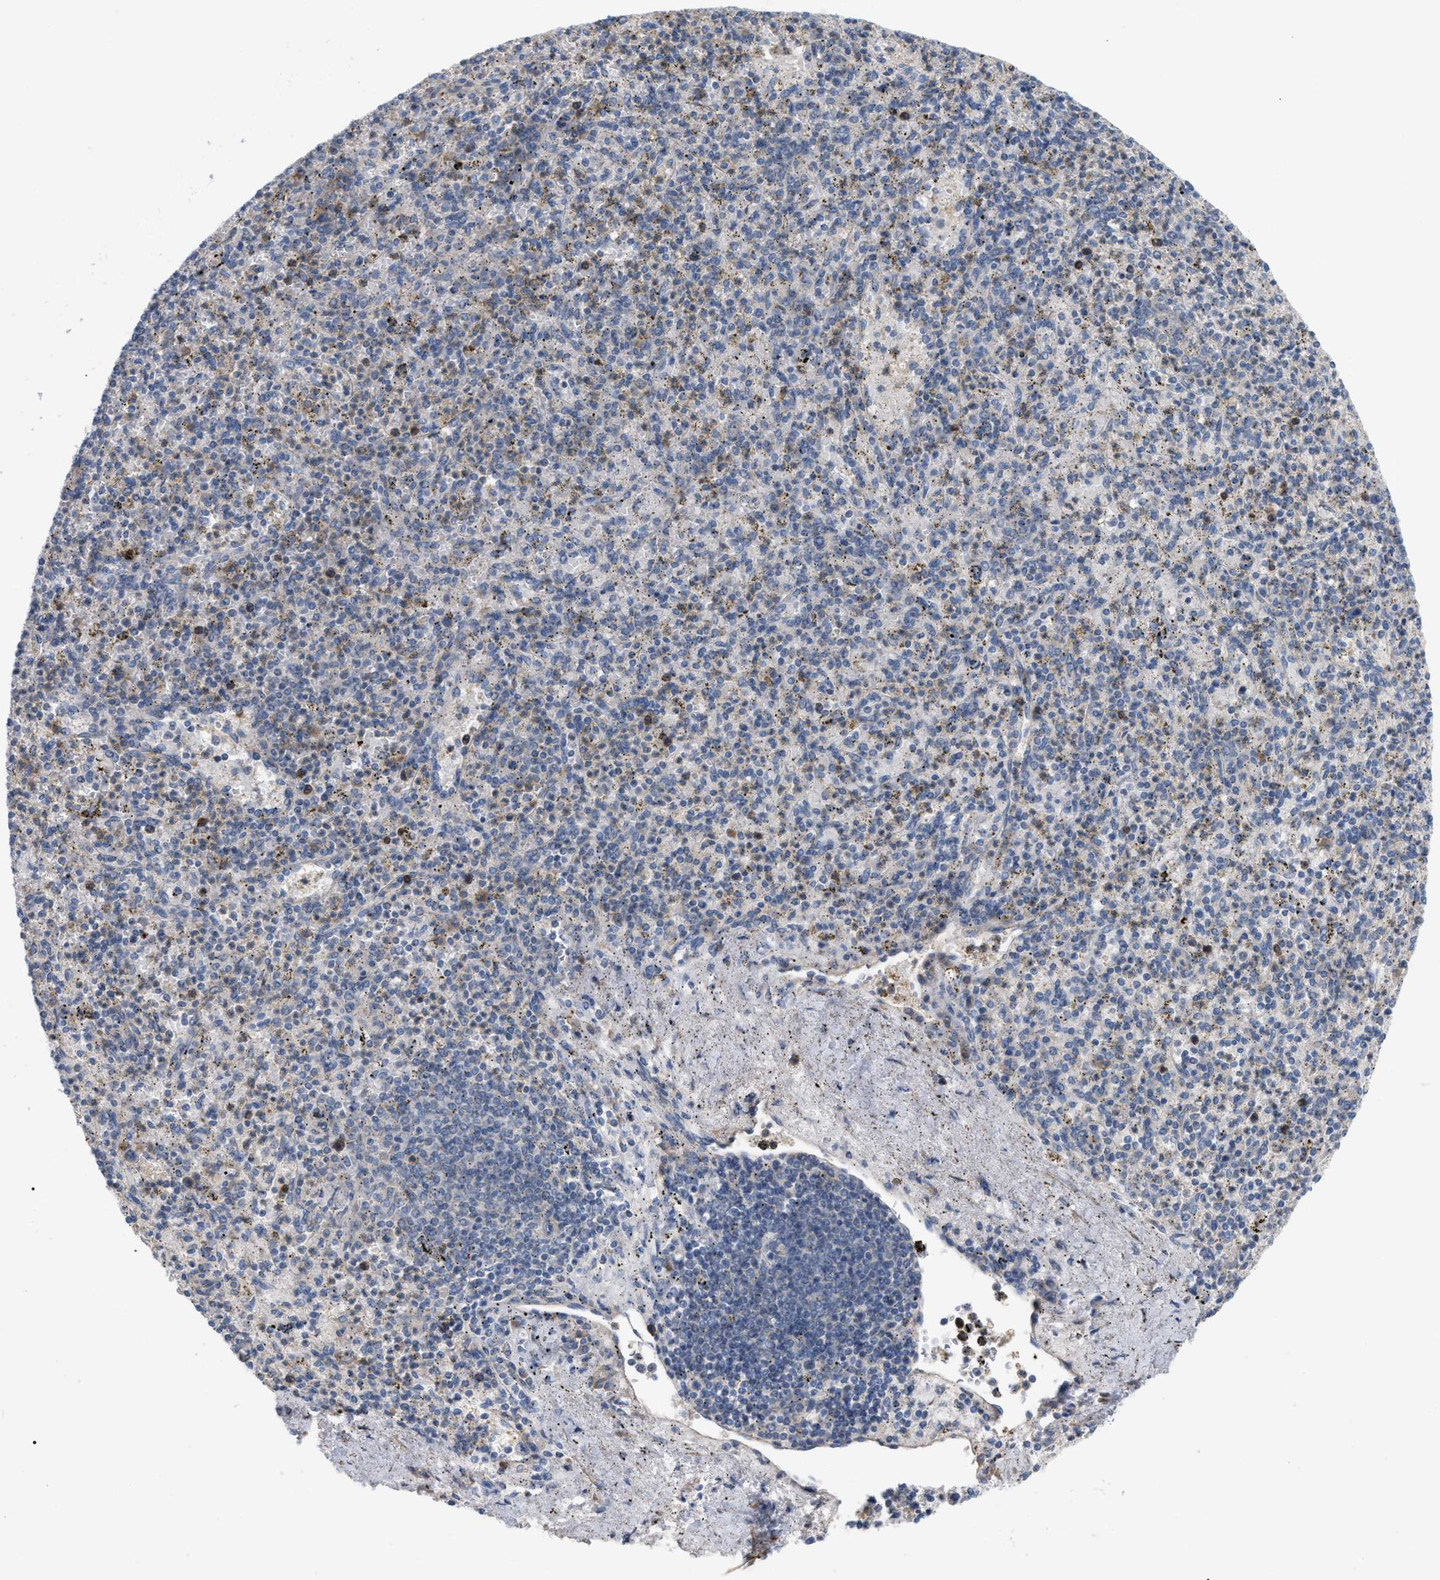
{"staining": {"intensity": "negative", "quantity": "none", "location": "none"}, "tissue": "spleen", "cell_type": "Cells in red pulp", "image_type": "normal", "snomed": [{"axis": "morphology", "description": "Normal tissue, NOS"}, {"axis": "topography", "description": "Spleen"}], "caption": "There is no significant positivity in cells in red pulp of spleen. (DAB immunohistochemistry visualized using brightfield microscopy, high magnification).", "gene": "DHX58", "patient": {"sex": "male", "age": 72}}